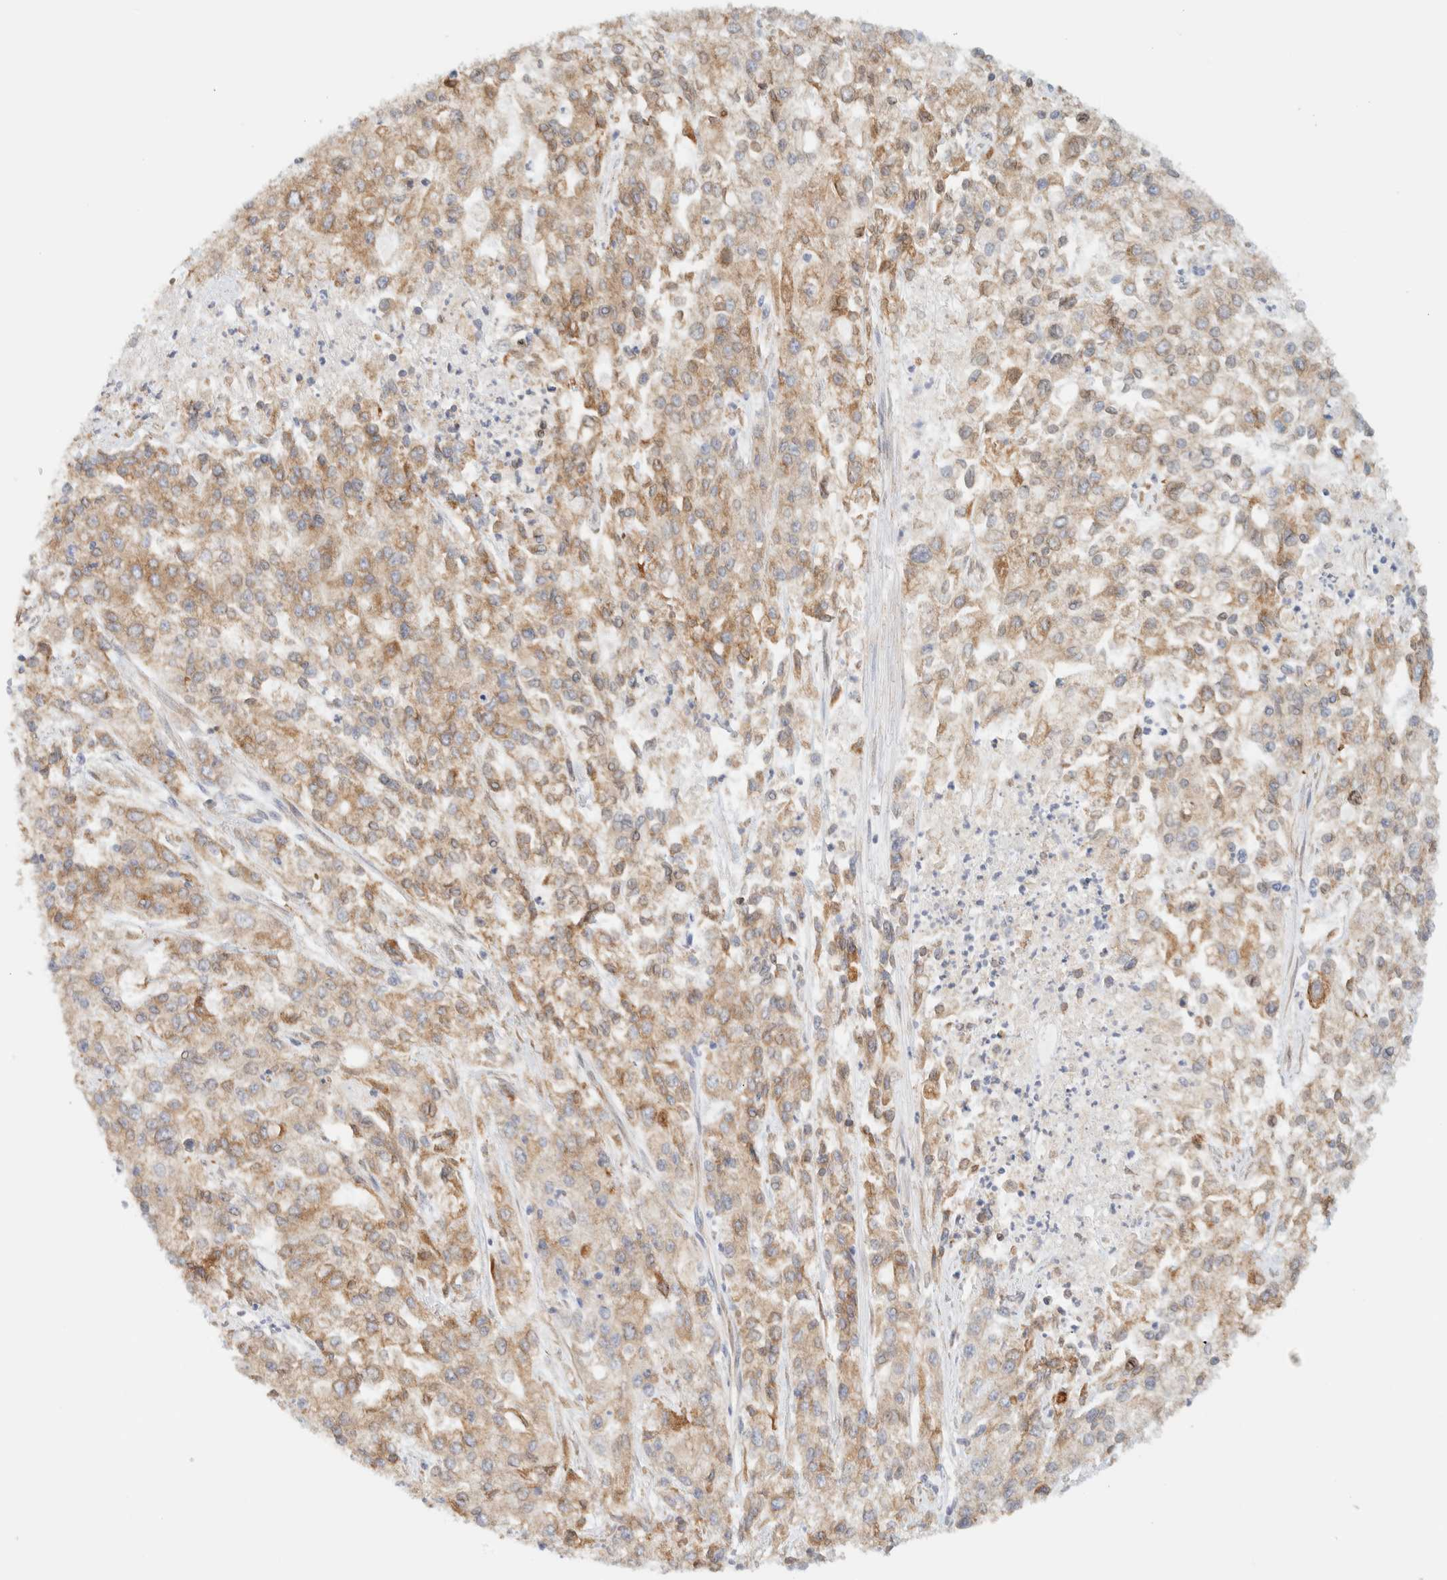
{"staining": {"intensity": "moderate", "quantity": ">75%", "location": "cytoplasmic/membranous"}, "tissue": "endometrial cancer", "cell_type": "Tumor cells", "image_type": "cancer", "snomed": [{"axis": "morphology", "description": "Adenocarcinoma, NOS"}, {"axis": "topography", "description": "Endometrium"}], "caption": "Immunohistochemical staining of adenocarcinoma (endometrial) displays medium levels of moderate cytoplasmic/membranous expression in about >75% of tumor cells.", "gene": "NT5C", "patient": {"sex": "female", "age": 49}}